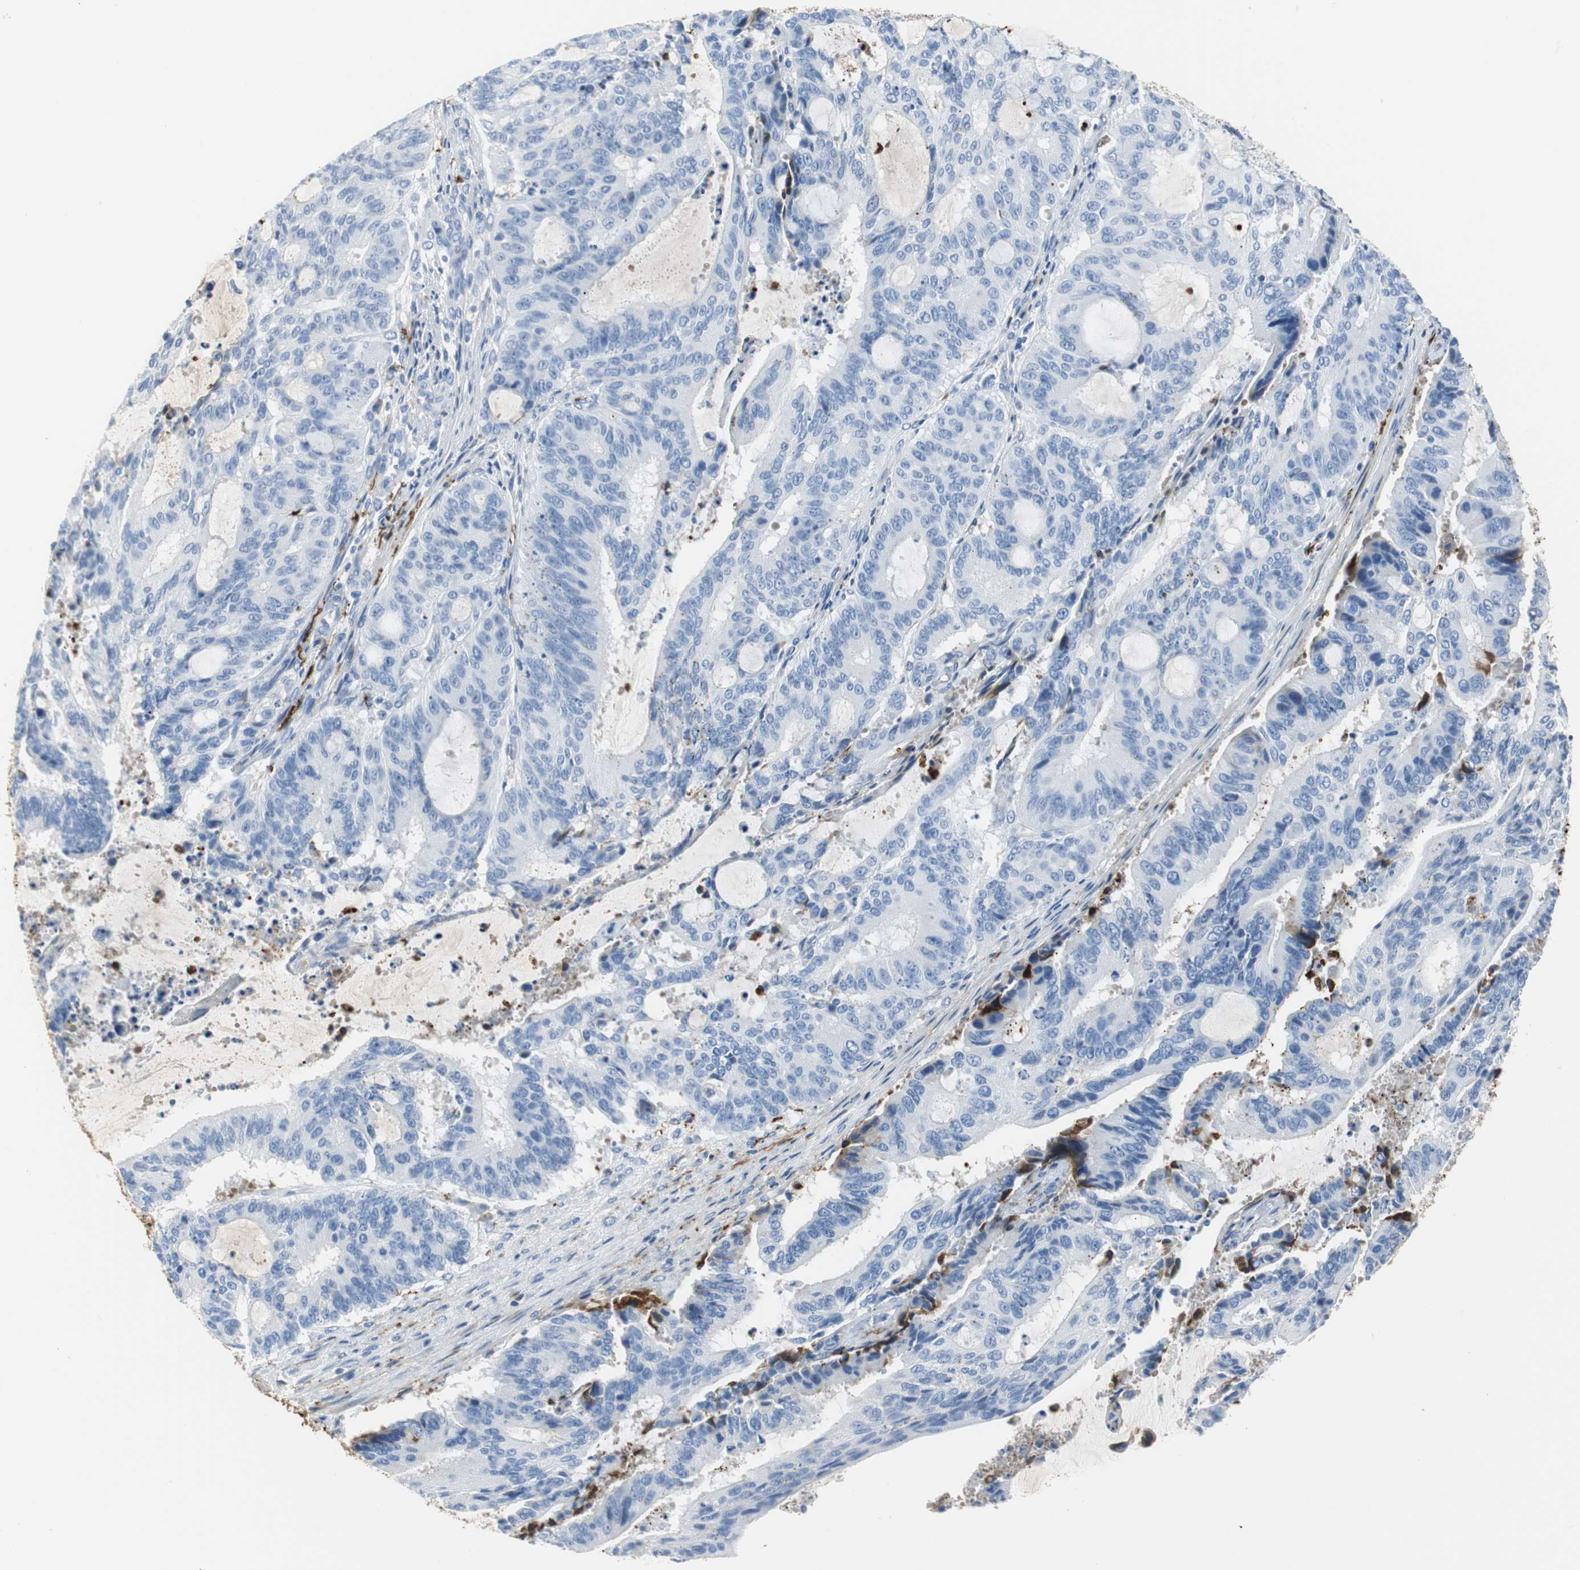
{"staining": {"intensity": "moderate", "quantity": "<25%", "location": "cytoplasmic/membranous"}, "tissue": "liver cancer", "cell_type": "Tumor cells", "image_type": "cancer", "snomed": [{"axis": "morphology", "description": "Cholangiocarcinoma"}, {"axis": "topography", "description": "Liver"}], "caption": "Human liver cholangiocarcinoma stained with a brown dye shows moderate cytoplasmic/membranous positive expression in approximately <25% of tumor cells.", "gene": "APCS", "patient": {"sex": "female", "age": 73}}